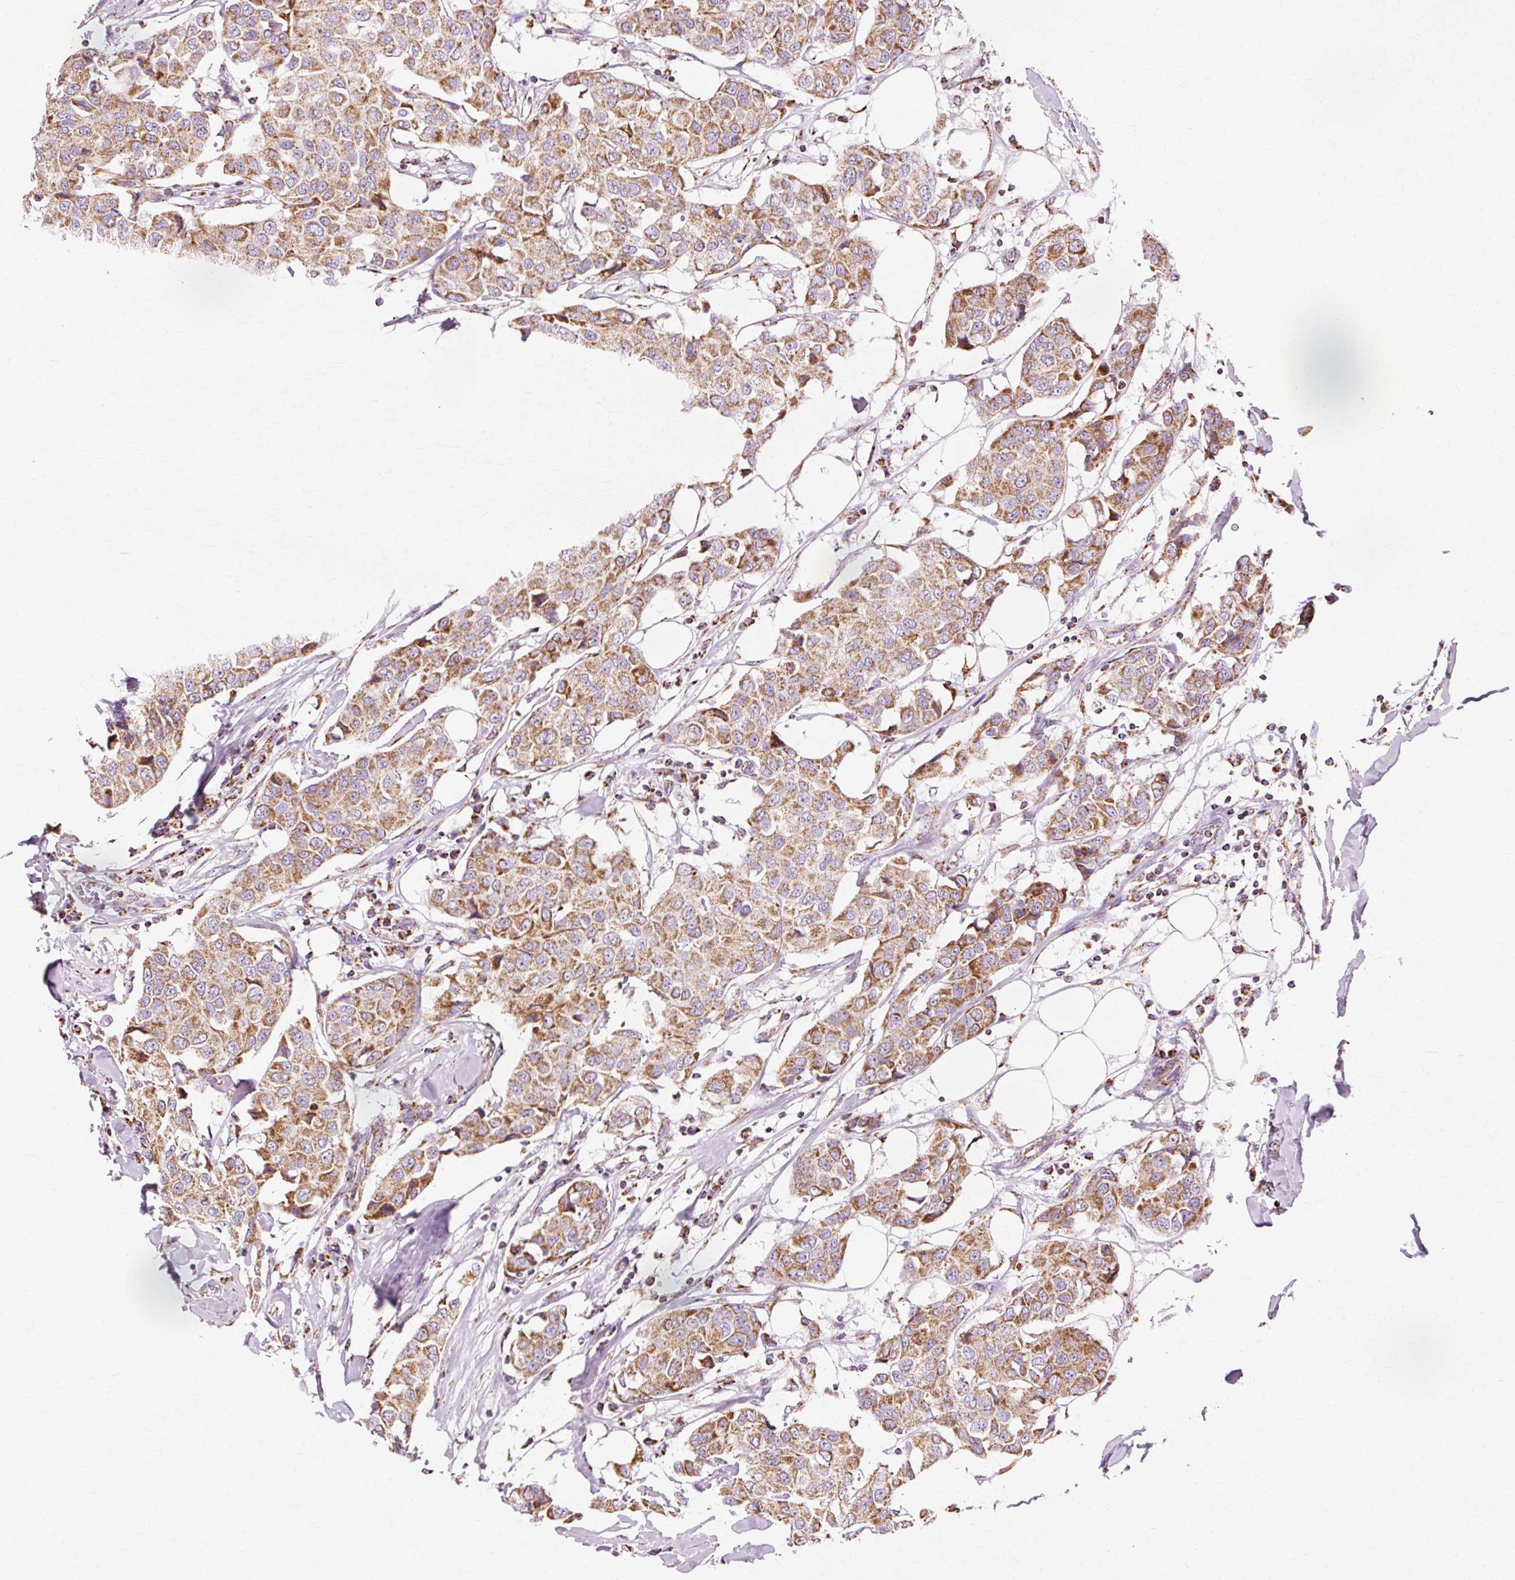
{"staining": {"intensity": "moderate", "quantity": ">75%", "location": "cytoplasmic/membranous"}, "tissue": "breast cancer", "cell_type": "Tumor cells", "image_type": "cancer", "snomed": [{"axis": "morphology", "description": "Duct carcinoma"}, {"axis": "topography", "description": "Breast"}], "caption": "A brown stain highlights moderate cytoplasmic/membranous staining of a protein in human breast intraductal carcinoma tumor cells. Immunohistochemistry stains the protein in brown and the nuclei are stained blue.", "gene": "ATP5PO", "patient": {"sex": "female", "age": 80}}